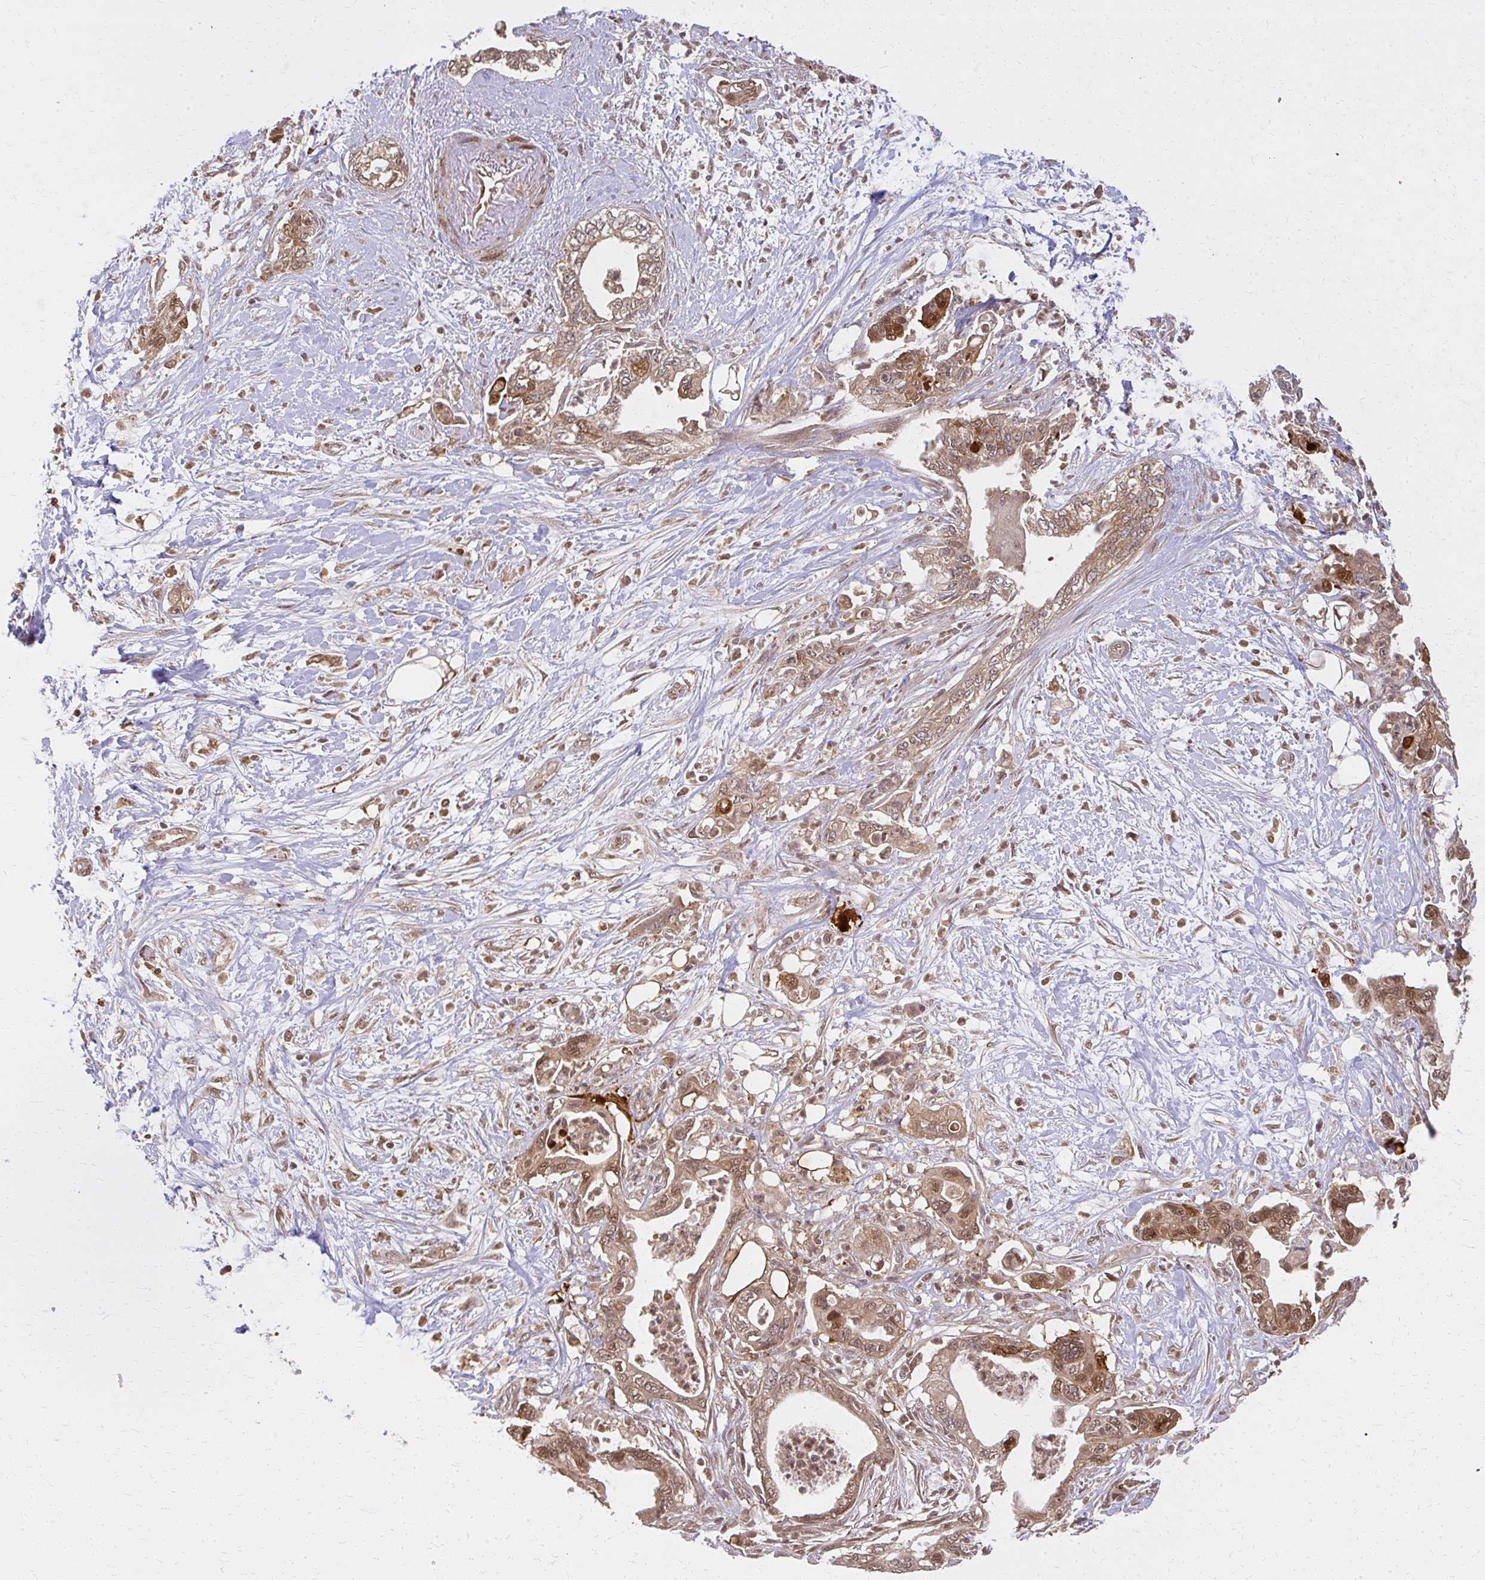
{"staining": {"intensity": "moderate", "quantity": ">75%", "location": "cytoplasmic/membranous,nuclear"}, "tissue": "pancreatic cancer", "cell_type": "Tumor cells", "image_type": "cancer", "snomed": [{"axis": "morphology", "description": "Adenocarcinoma, NOS"}, {"axis": "topography", "description": "Pancreas"}], "caption": "Human pancreatic cancer (adenocarcinoma) stained with a protein marker displays moderate staining in tumor cells.", "gene": "LARS2", "patient": {"sex": "female", "age": 73}}